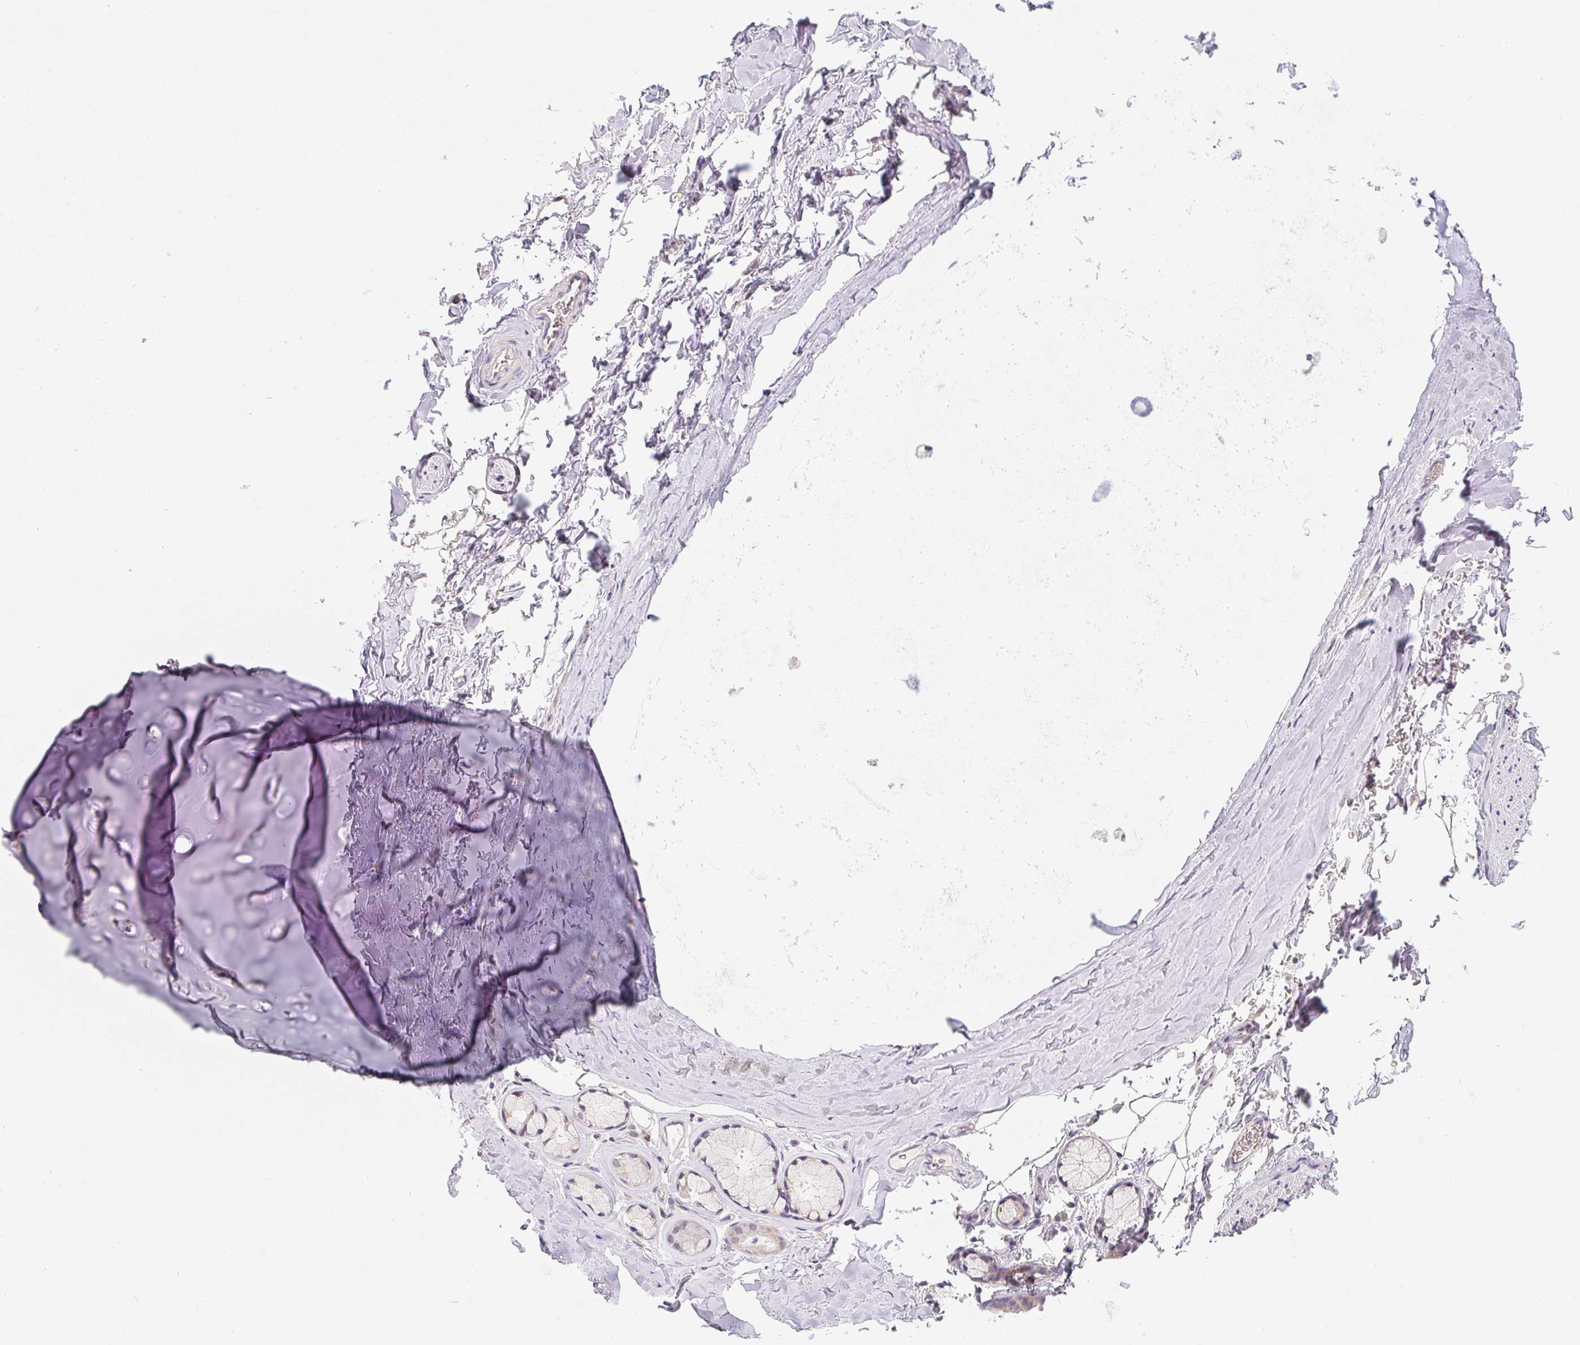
{"staining": {"intensity": "negative", "quantity": "none", "location": "none"}, "tissue": "soft tissue", "cell_type": "Chondrocytes", "image_type": "normal", "snomed": [{"axis": "morphology", "description": "Normal tissue, NOS"}, {"axis": "topography", "description": "Cartilage tissue"}, {"axis": "topography", "description": "Bronchus"}, {"axis": "topography", "description": "Peripheral nerve tissue"}], "caption": "A photomicrograph of soft tissue stained for a protein shows no brown staining in chondrocytes. Nuclei are stained in blue.", "gene": "PLA2G4A", "patient": {"sex": "male", "age": 67}}